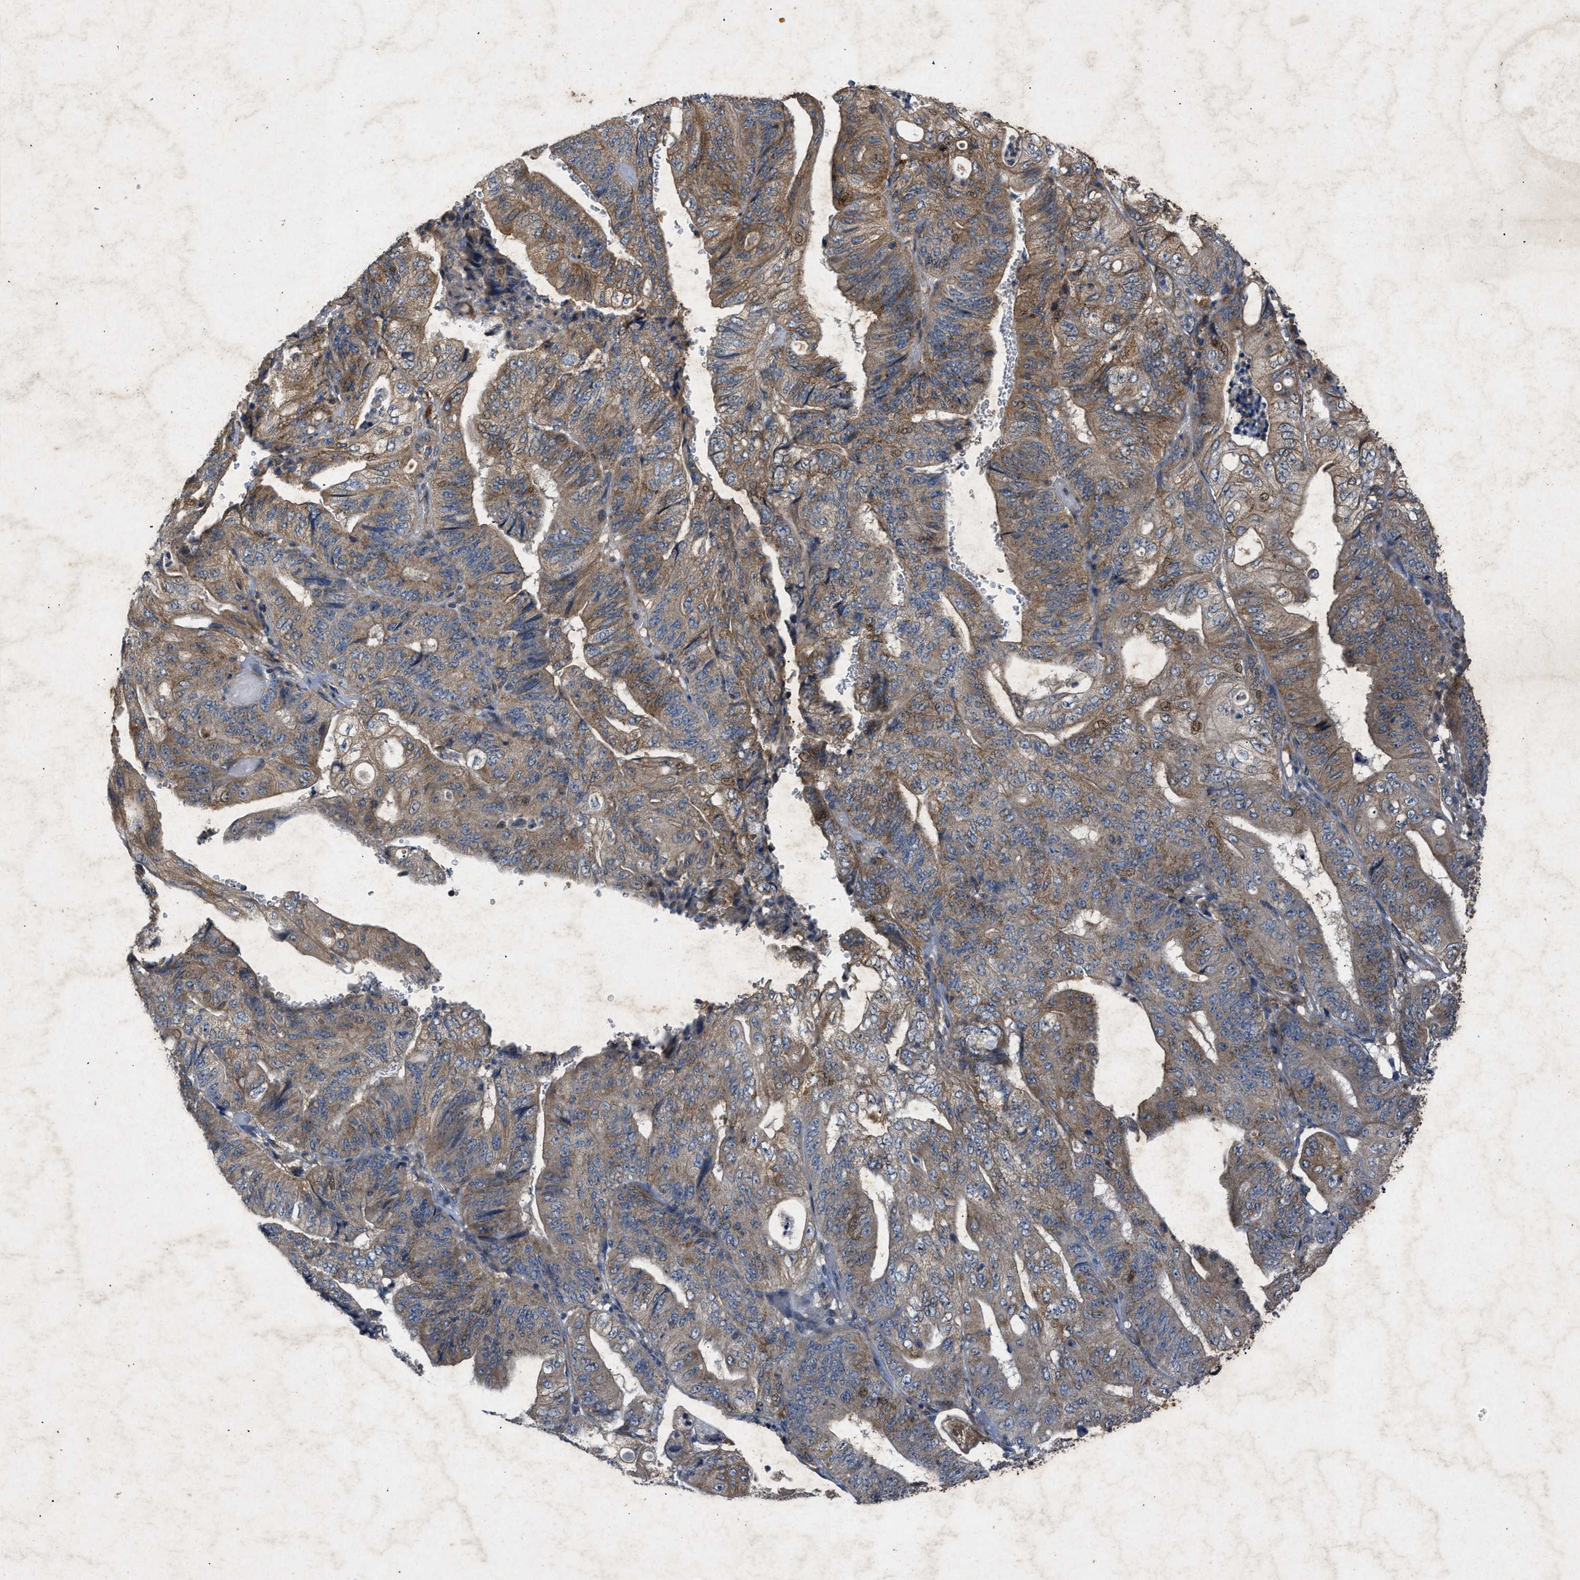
{"staining": {"intensity": "moderate", "quantity": ">75%", "location": "cytoplasmic/membranous"}, "tissue": "stomach cancer", "cell_type": "Tumor cells", "image_type": "cancer", "snomed": [{"axis": "morphology", "description": "Adenocarcinoma, NOS"}, {"axis": "topography", "description": "Stomach"}], "caption": "IHC of stomach cancer reveals medium levels of moderate cytoplasmic/membranous staining in approximately >75% of tumor cells. (IHC, brightfield microscopy, high magnification).", "gene": "PRKG2", "patient": {"sex": "female", "age": 73}}